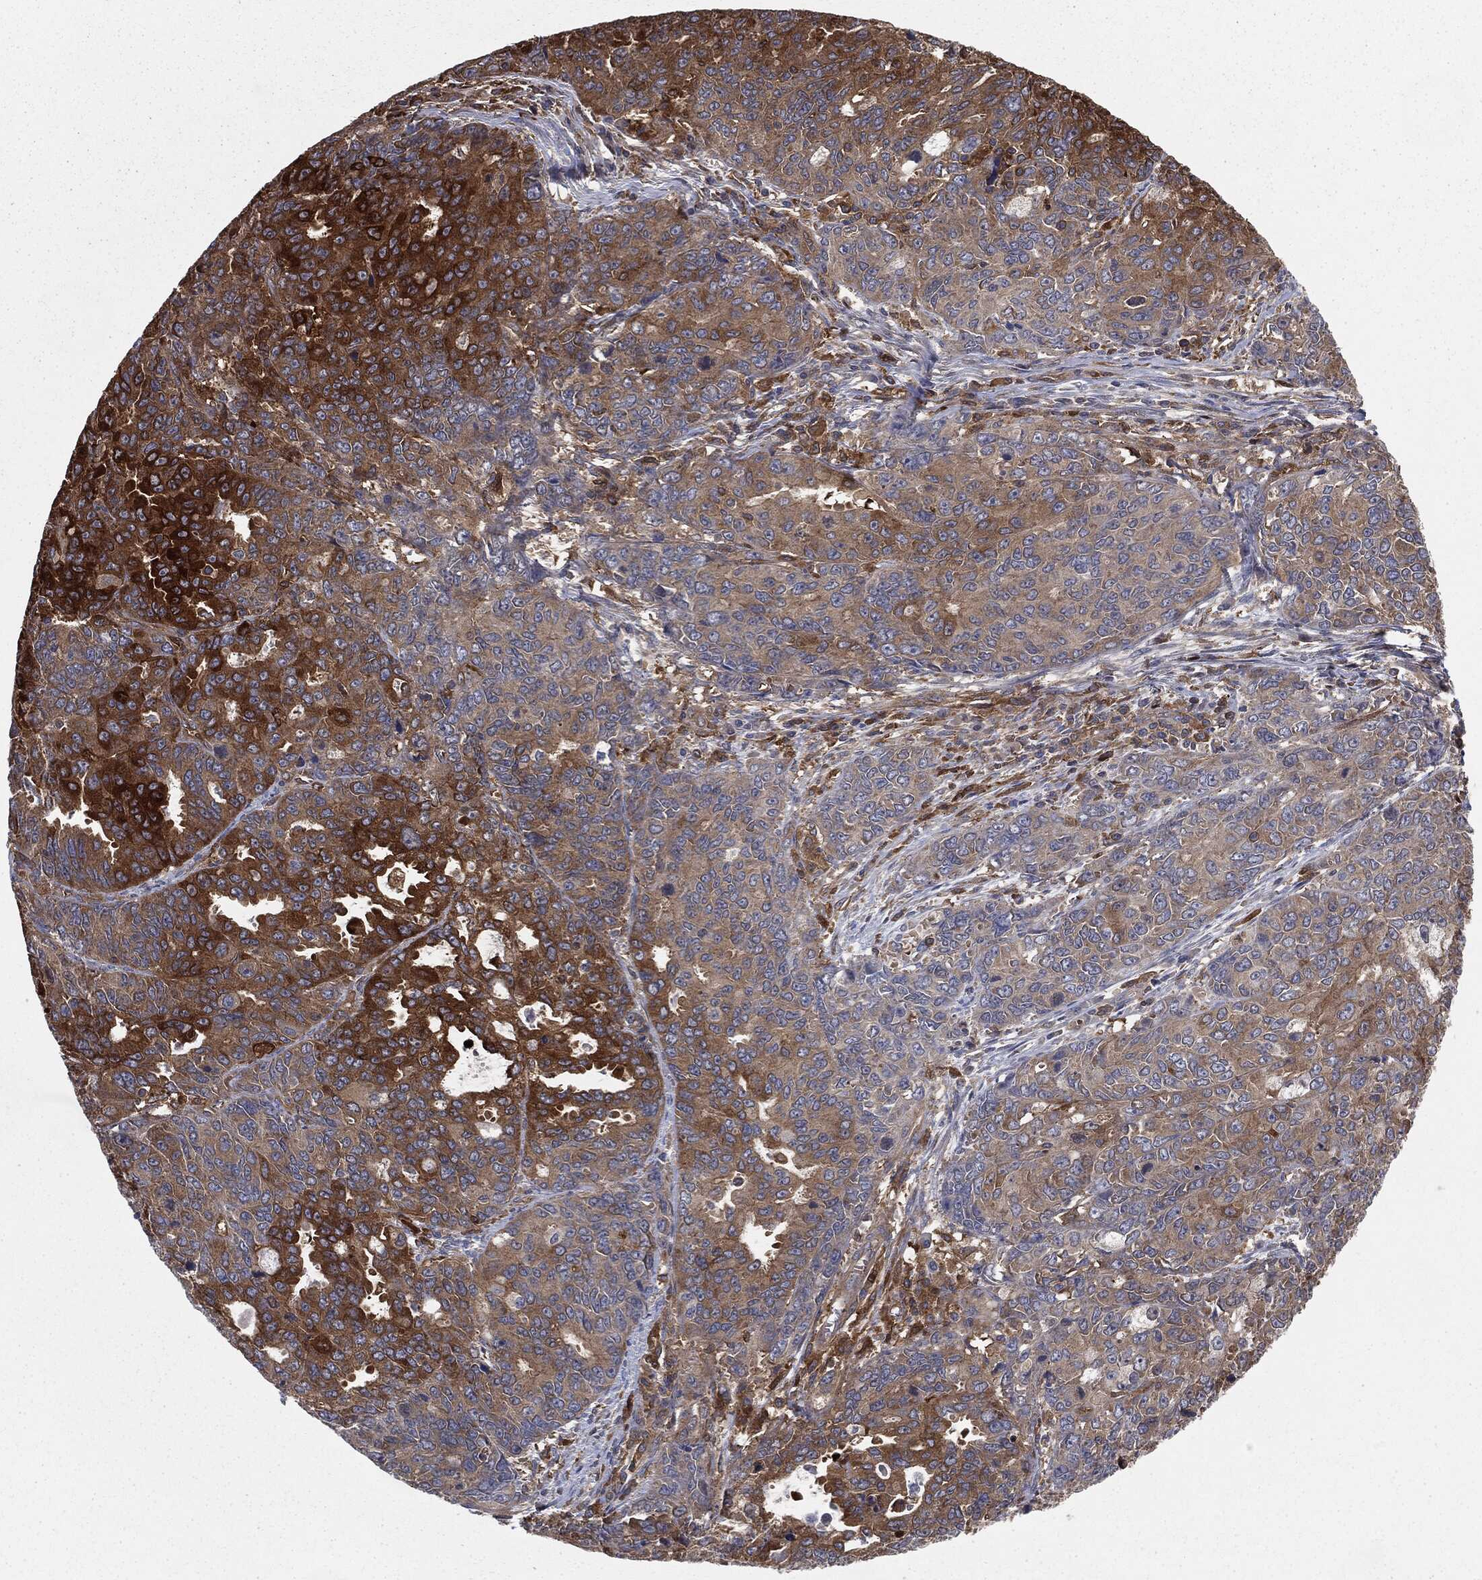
{"staining": {"intensity": "strong", "quantity": "25%-75%", "location": "cytoplasmic/membranous"}, "tissue": "endometrial cancer", "cell_type": "Tumor cells", "image_type": "cancer", "snomed": [{"axis": "morphology", "description": "Adenocarcinoma, NOS"}, {"axis": "topography", "description": "Uterus"}], "caption": "Immunohistochemical staining of human adenocarcinoma (endometrial) demonstrates high levels of strong cytoplasmic/membranous protein positivity in about 25%-75% of tumor cells.", "gene": "GNB5", "patient": {"sex": "female", "age": 79}}